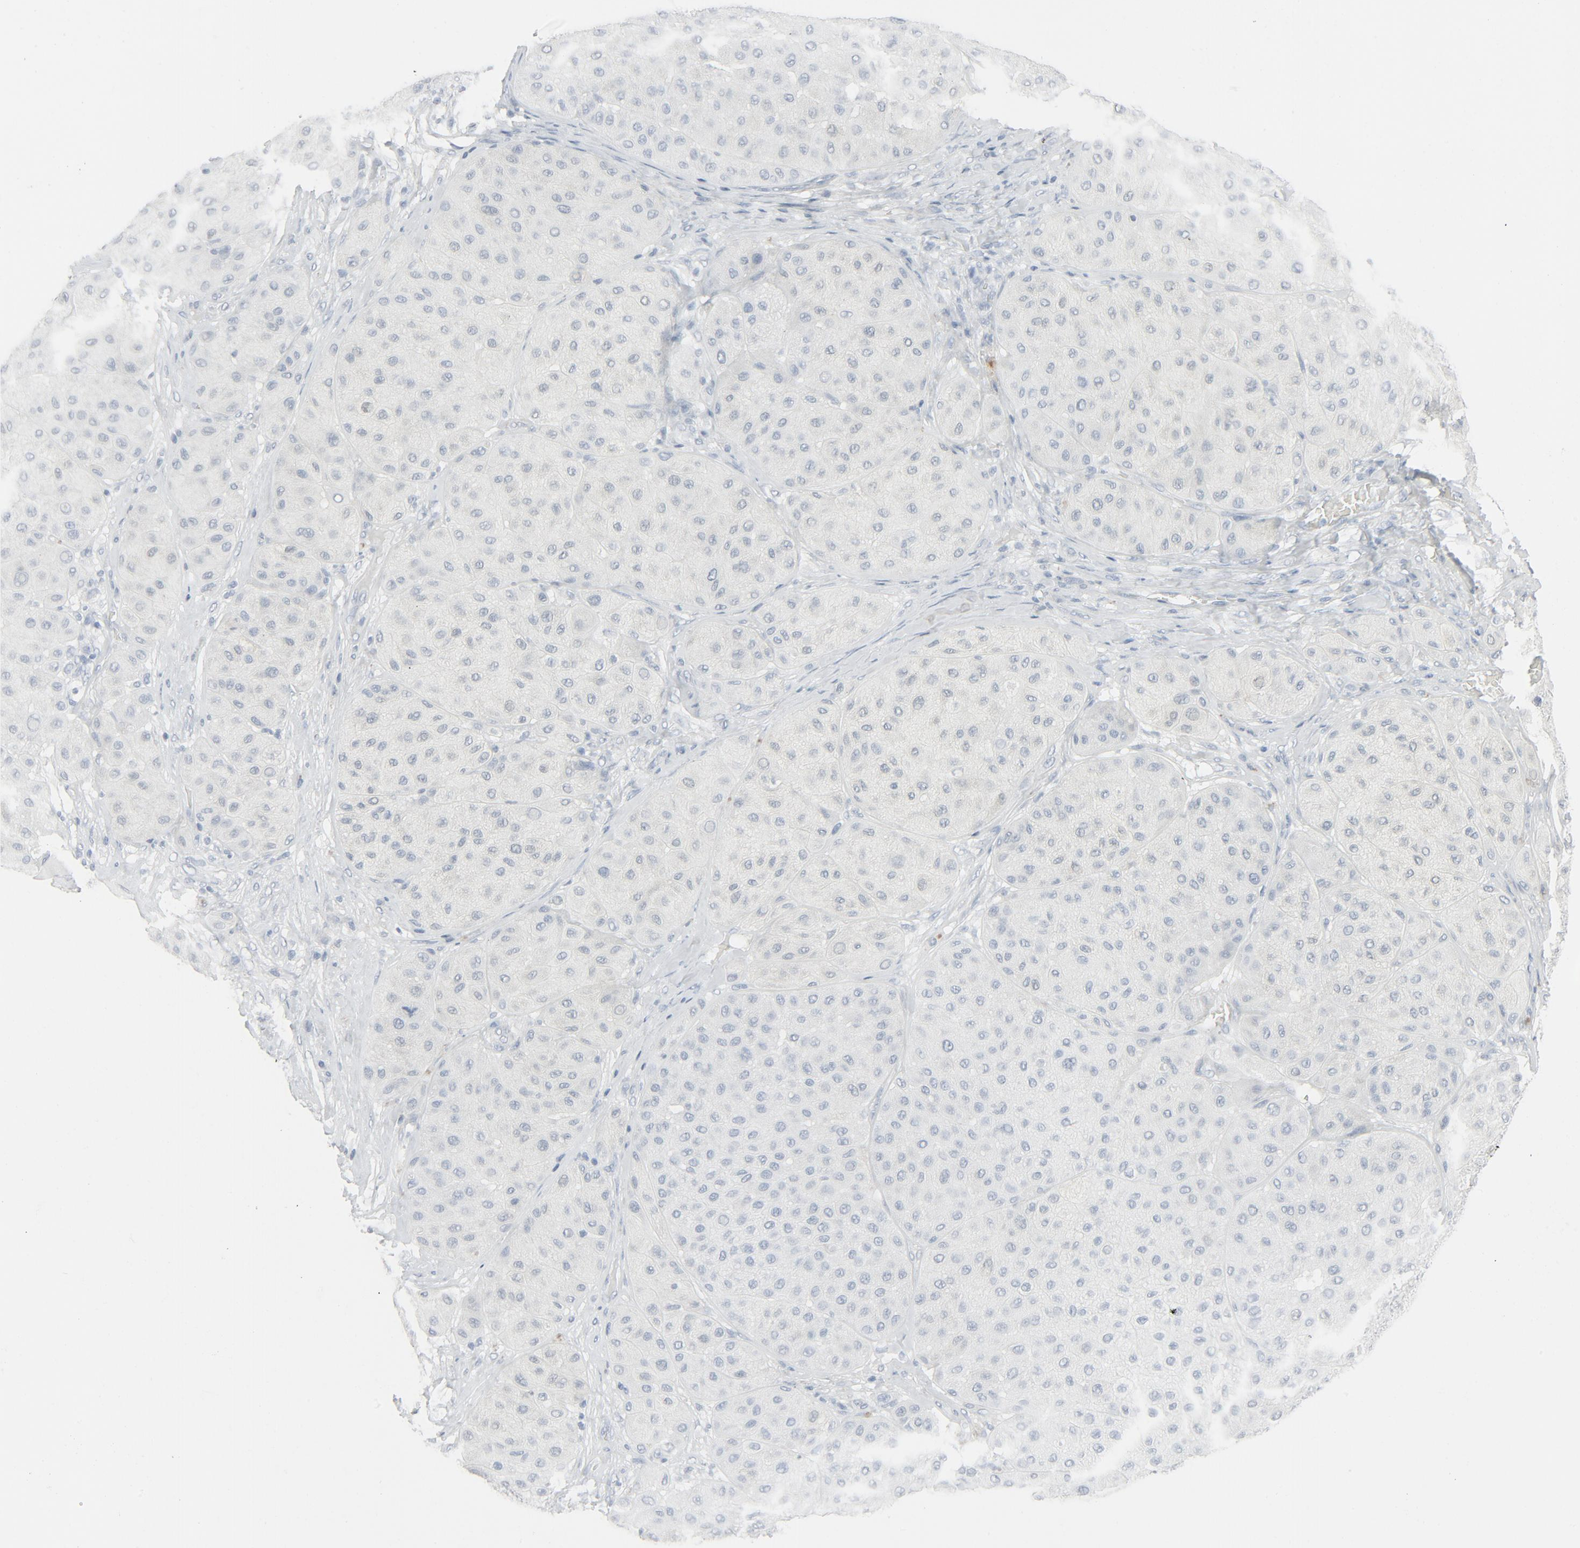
{"staining": {"intensity": "negative", "quantity": "none", "location": "none"}, "tissue": "melanoma", "cell_type": "Tumor cells", "image_type": "cancer", "snomed": [{"axis": "morphology", "description": "Normal tissue, NOS"}, {"axis": "morphology", "description": "Malignant melanoma, Metastatic site"}, {"axis": "topography", "description": "Skin"}], "caption": "The immunohistochemistry micrograph has no significant expression in tumor cells of melanoma tissue.", "gene": "FGFR3", "patient": {"sex": "male", "age": 41}}